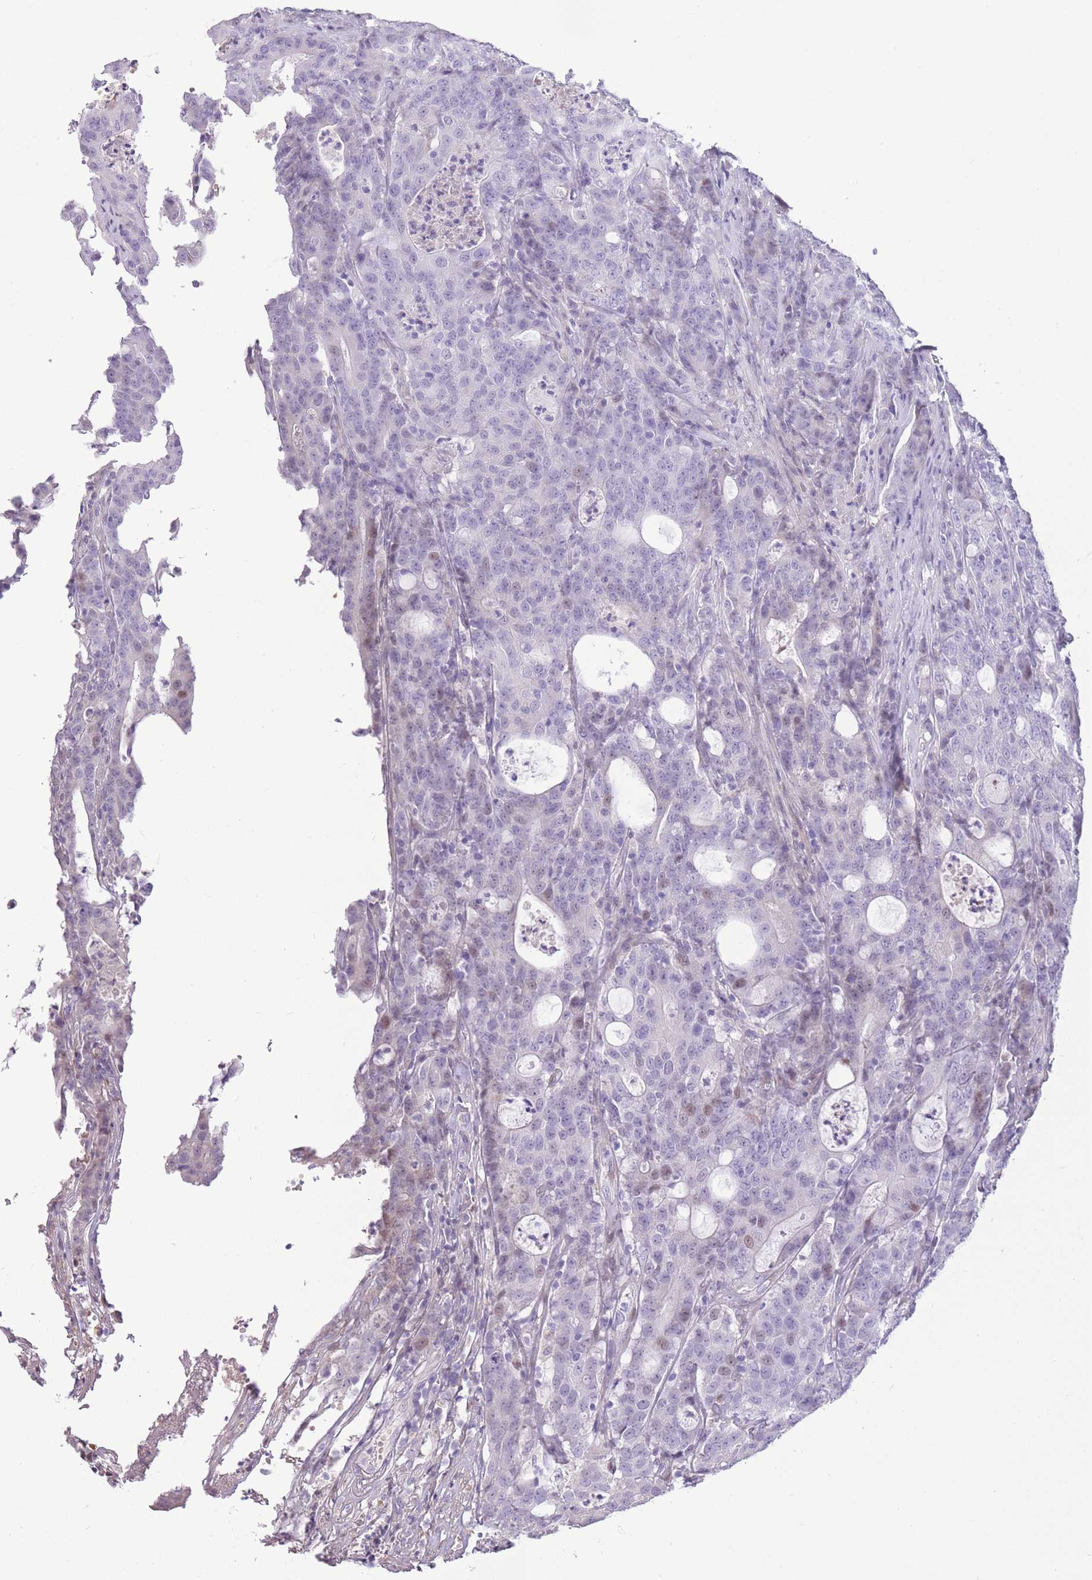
{"staining": {"intensity": "negative", "quantity": "none", "location": "none"}, "tissue": "colorectal cancer", "cell_type": "Tumor cells", "image_type": "cancer", "snomed": [{"axis": "morphology", "description": "Adenocarcinoma, NOS"}, {"axis": "topography", "description": "Colon"}], "caption": "This is a micrograph of IHC staining of colorectal cancer (adenocarcinoma), which shows no staining in tumor cells.", "gene": "WDR70", "patient": {"sex": "male", "age": 83}}